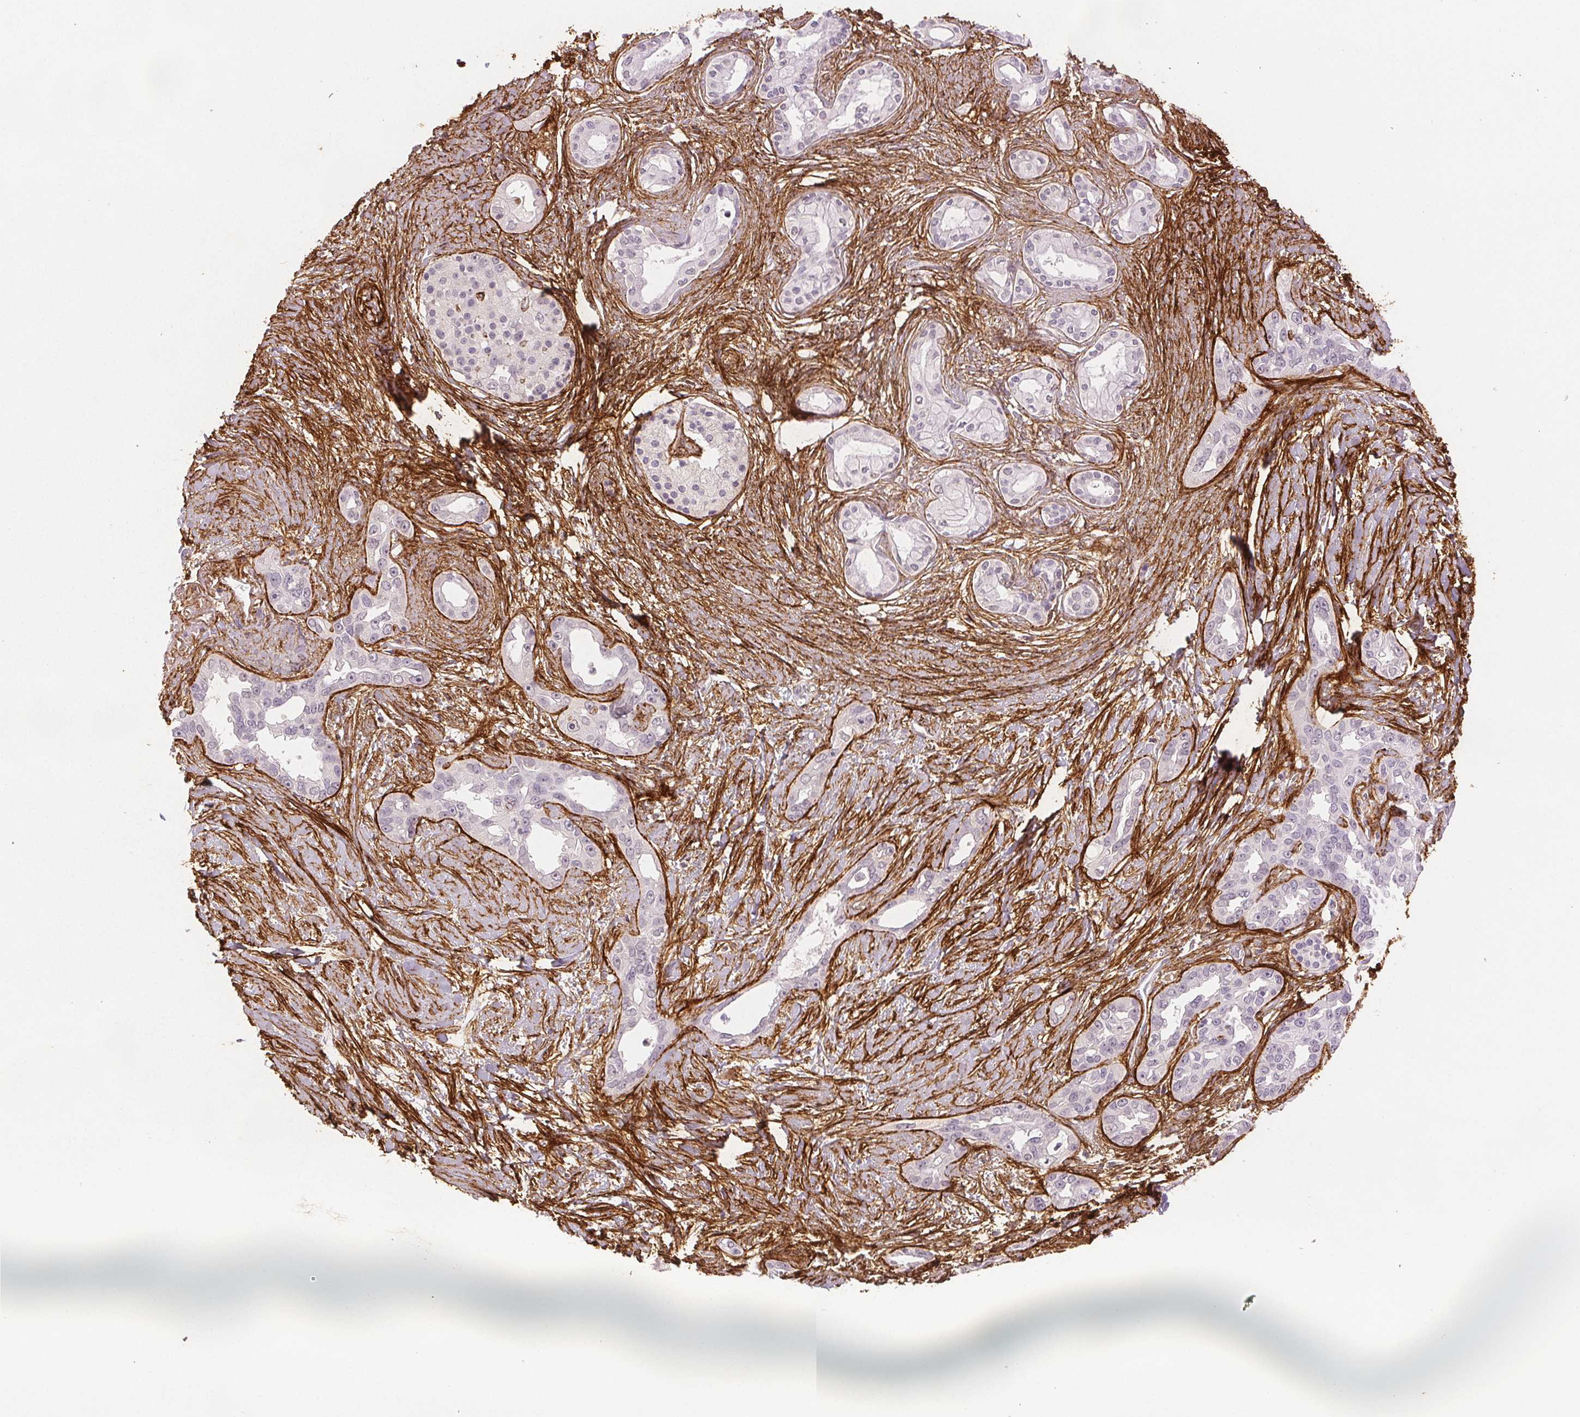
{"staining": {"intensity": "negative", "quantity": "none", "location": "none"}, "tissue": "pancreatic cancer", "cell_type": "Tumor cells", "image_type": "cancer", "snomed": [{"axis": "morphology", "description": "Adenocarcinoma, NOS"}, {"axis": "topography", "description": "Pancreas"}], "caption": "High power microscopy histopathology image of an immunohistochemistry image of pancreatic cancer, revealing no significant staining in tumor cells. The staining is performed using DAB brown chromogen with nuclei counter-stained in using hematoxylin.", "gene": "FBN1", "patient": {"sex": "female", "age": 50}}